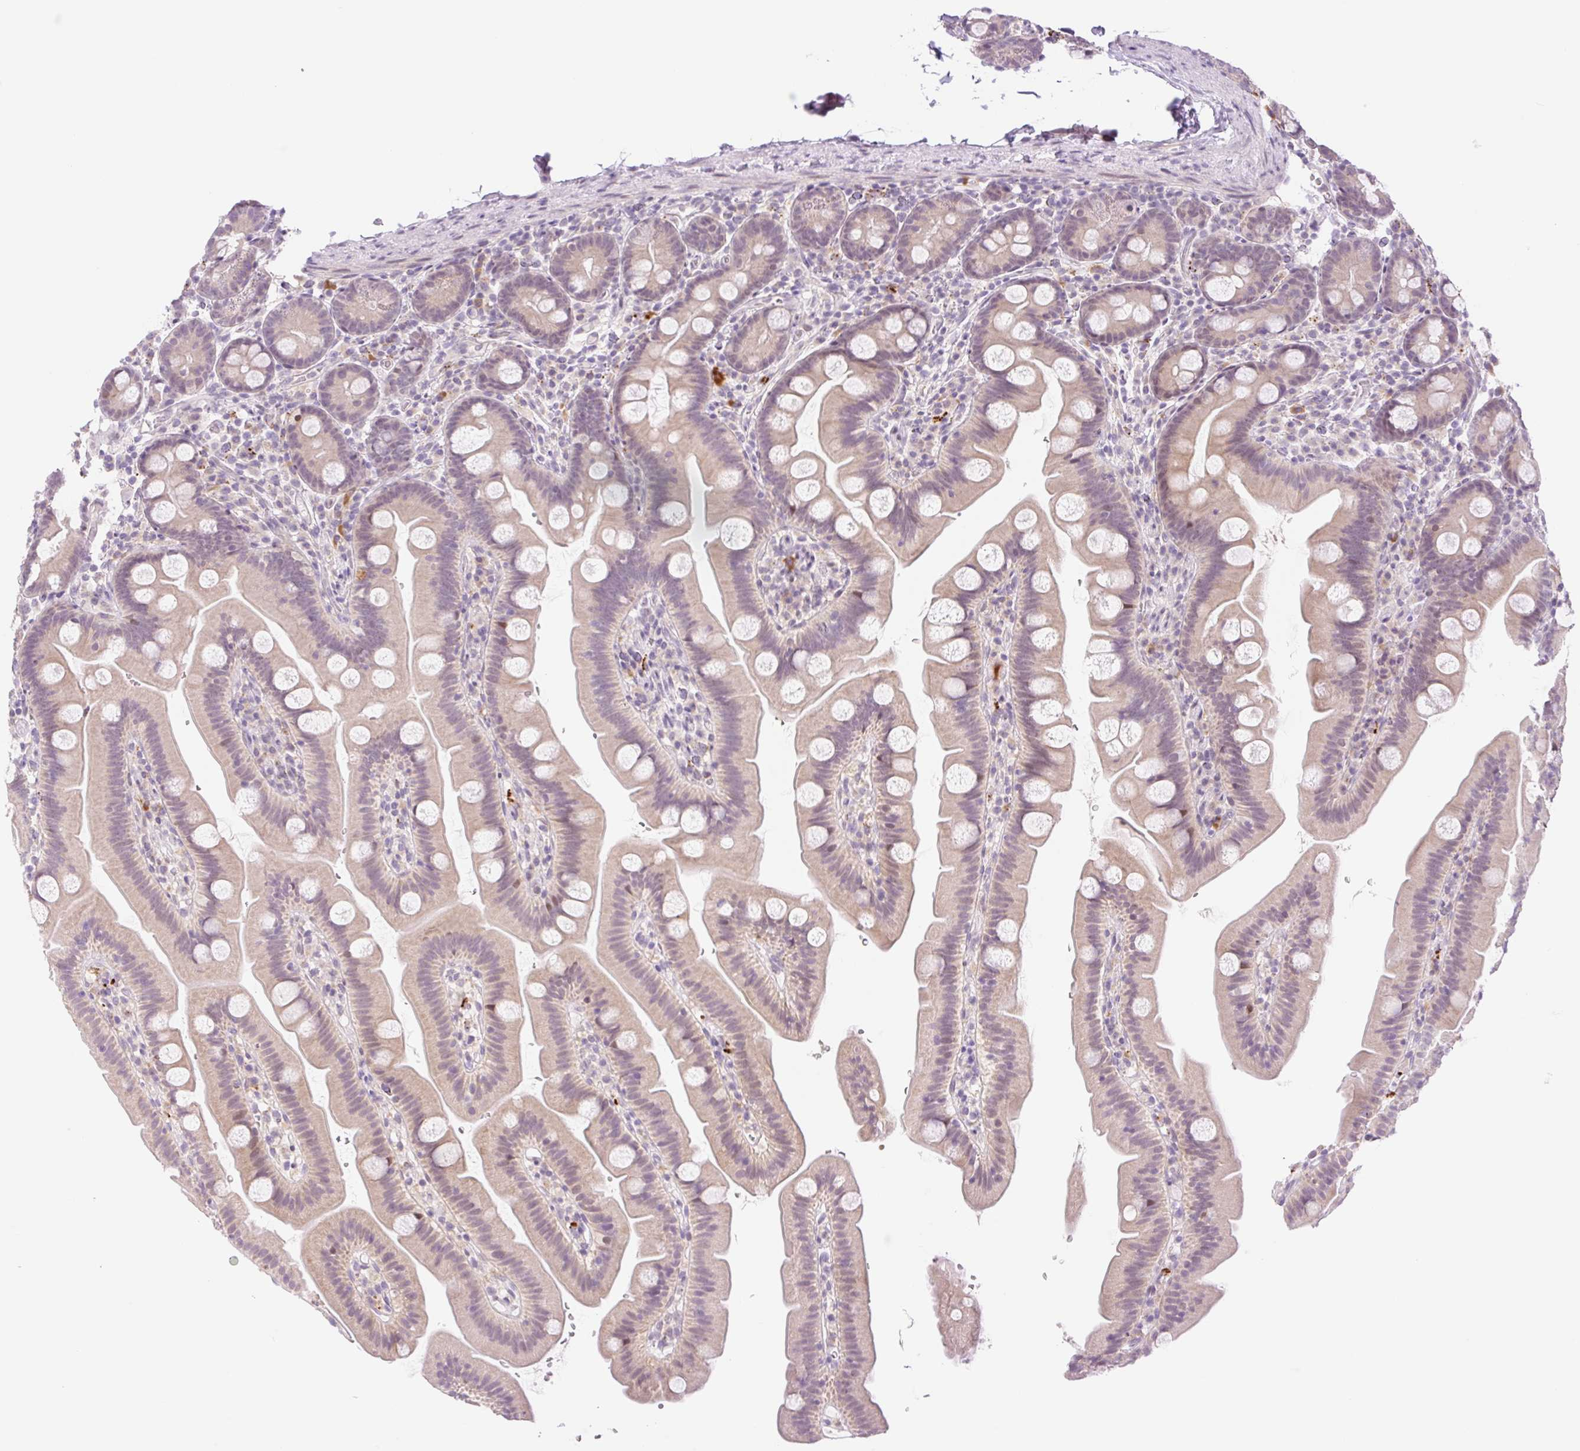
{"staining": {"intensity": "weak", "quantity": ">75%", "location": "cytoplasmic/membranous,nuclear"}, "tissue": "small intestine", "cell_type": "Glandular cells", "image_type": "normal", "snomed": [{"axis": "morphology", "description": "Normal tissue, NOS"}, {"axis": "topography", "description": "Small intestine"}], "caption": "High-magnification brightfield microscopy of benign small intestine stained with DAB (3,3'-diaminobenzidine) (brown) and counterstained with hematoxylin (blue). glandular cells exhibit weak cytoplasmic/membranous,nuclear expression is identified in approximately>75% of cells.", "gene": "SPRYD4", "patient": {"sex": "female", "age": 68}}